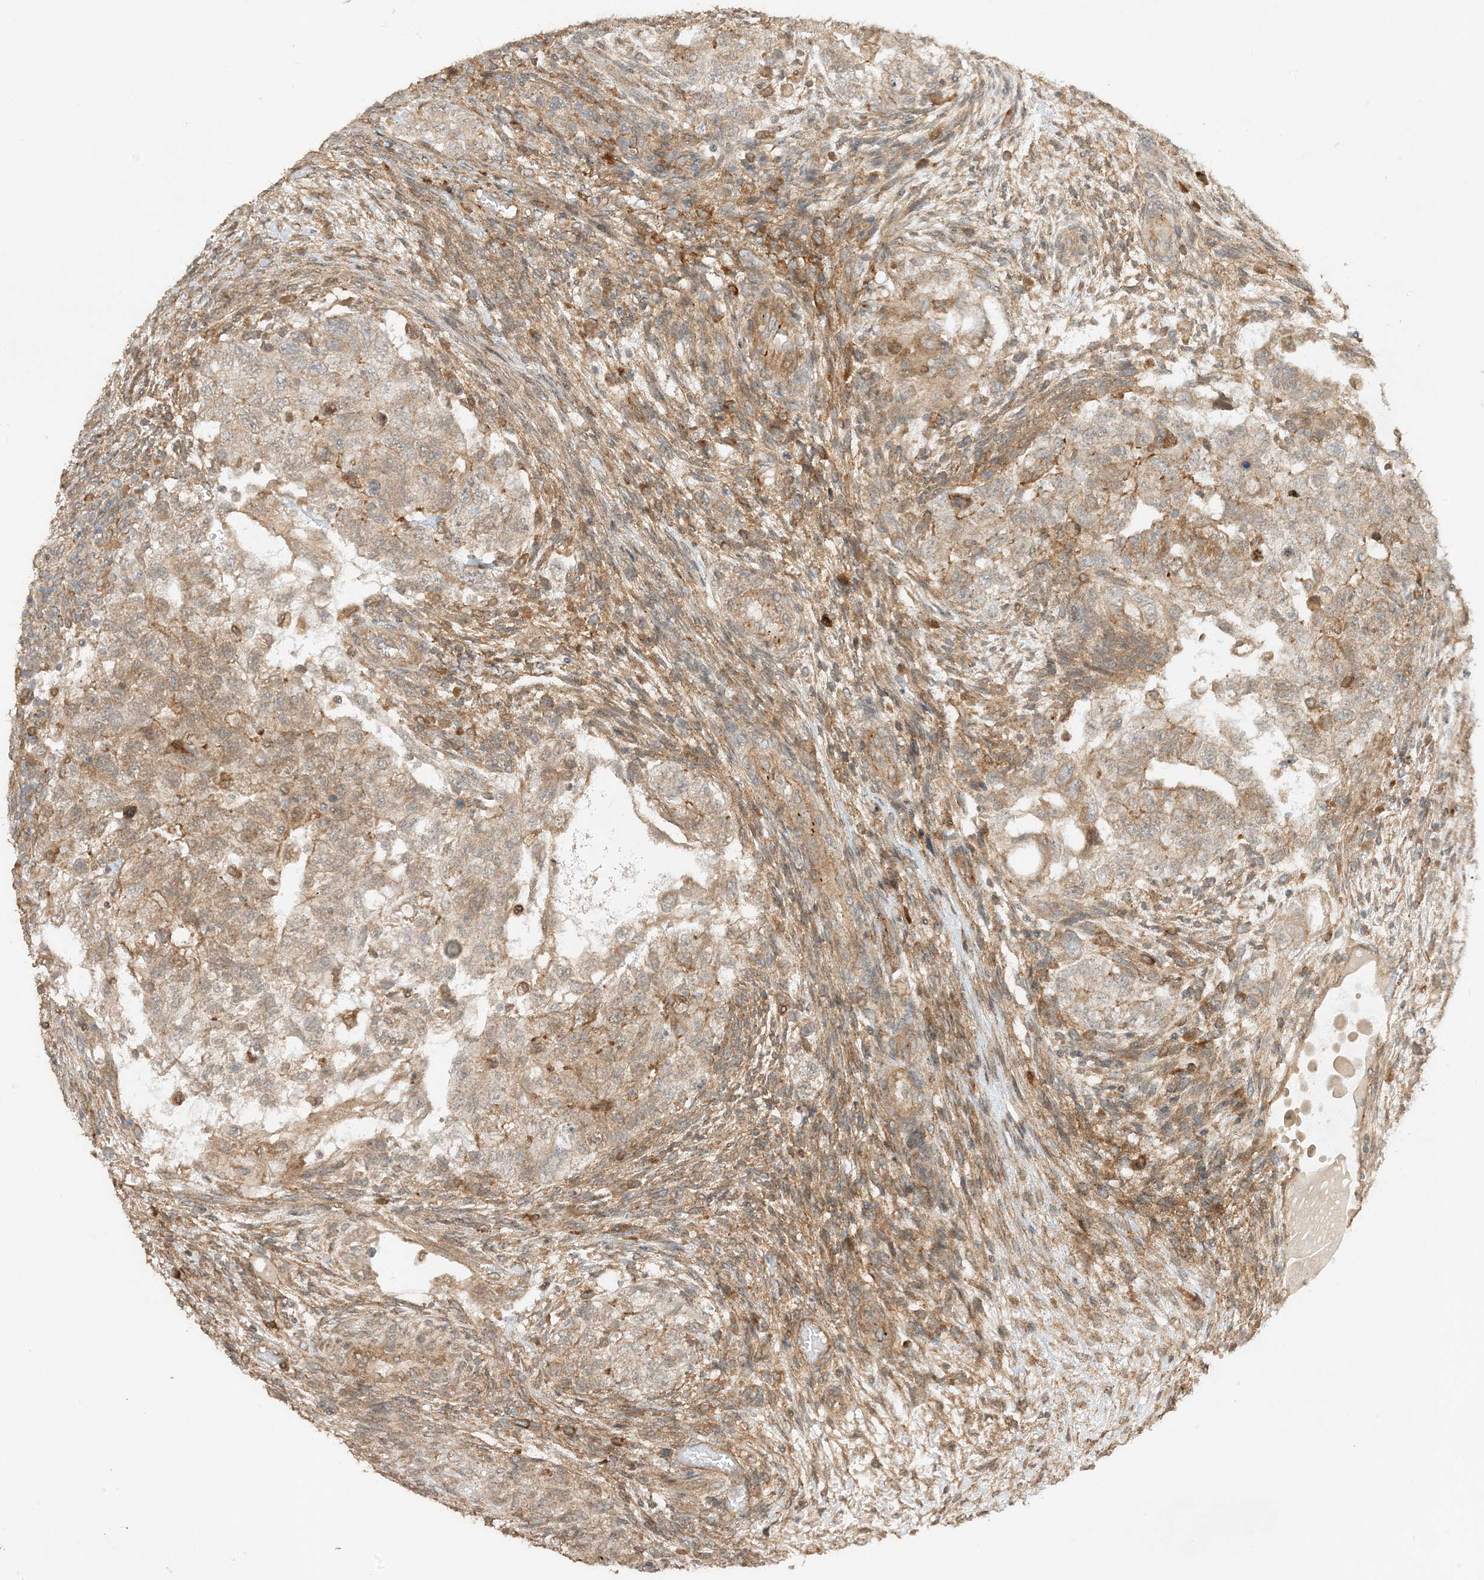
{"staining": {"intensity": "moderate", "quantity": ">75%", "location": "cytoplasmic/membranous"}, "tissue": "testis cancer", "cell_type": "Tumor cells", "image_type": "cancer", "snomed": [{"axis": "morphology", "description": "Carcinoma, Embryonal, NOS"}, {"axis": "topography", "description": "Testis"}], "caption": "Testis cancer stained with a brown dye reveals moderate cytoplasmic/membranous positive expression in about >75% of tumor cells.", "gene": "SCARF2", "patient": {"sex": "male", "age": 36}}